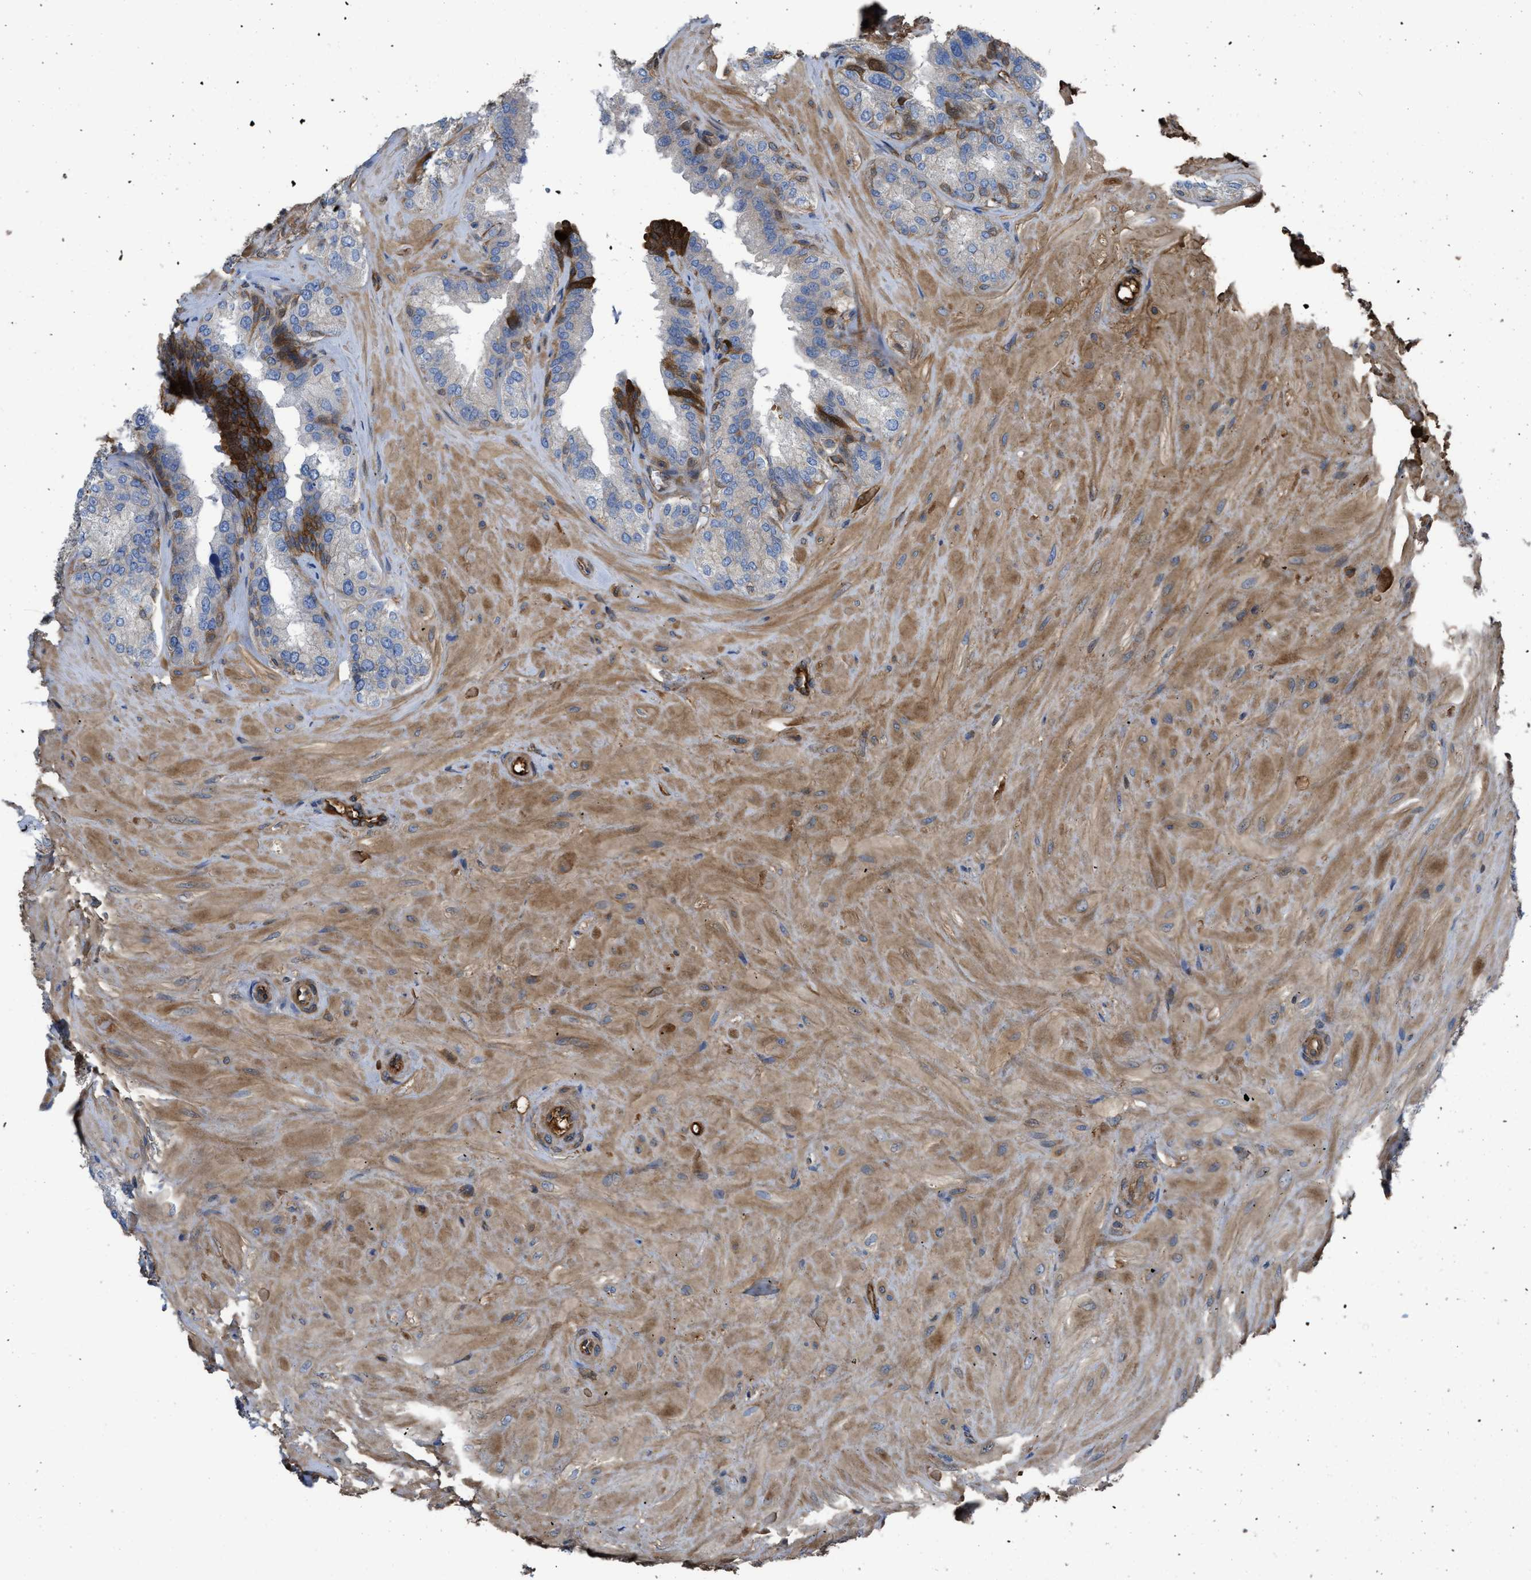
{"staining": {"intensity": "moderate", "quantity": "<25%", "location": "cytoplasmic/membranous"}, "tissue": "seminal vesicle", "cell_type": "Glandular cells", "image_type": "normal", "snomed": [{"axis": "morphology", "description": "Normal tissue, NOS"}, {"axis": "topography", "description": "Prostate"}, {"axis": "topography", "description": "Seminal veicle"}], "caption": "Moderate cytoplasmic/membranous protein positivity is seen in approximately <25% of glandular cells in seminal vesicle. (brown staining indicates protein expression, while blue staining denotes nuclei).", "gene": "TRIOBP", "patient": {"sex": "male", "age": 51}}